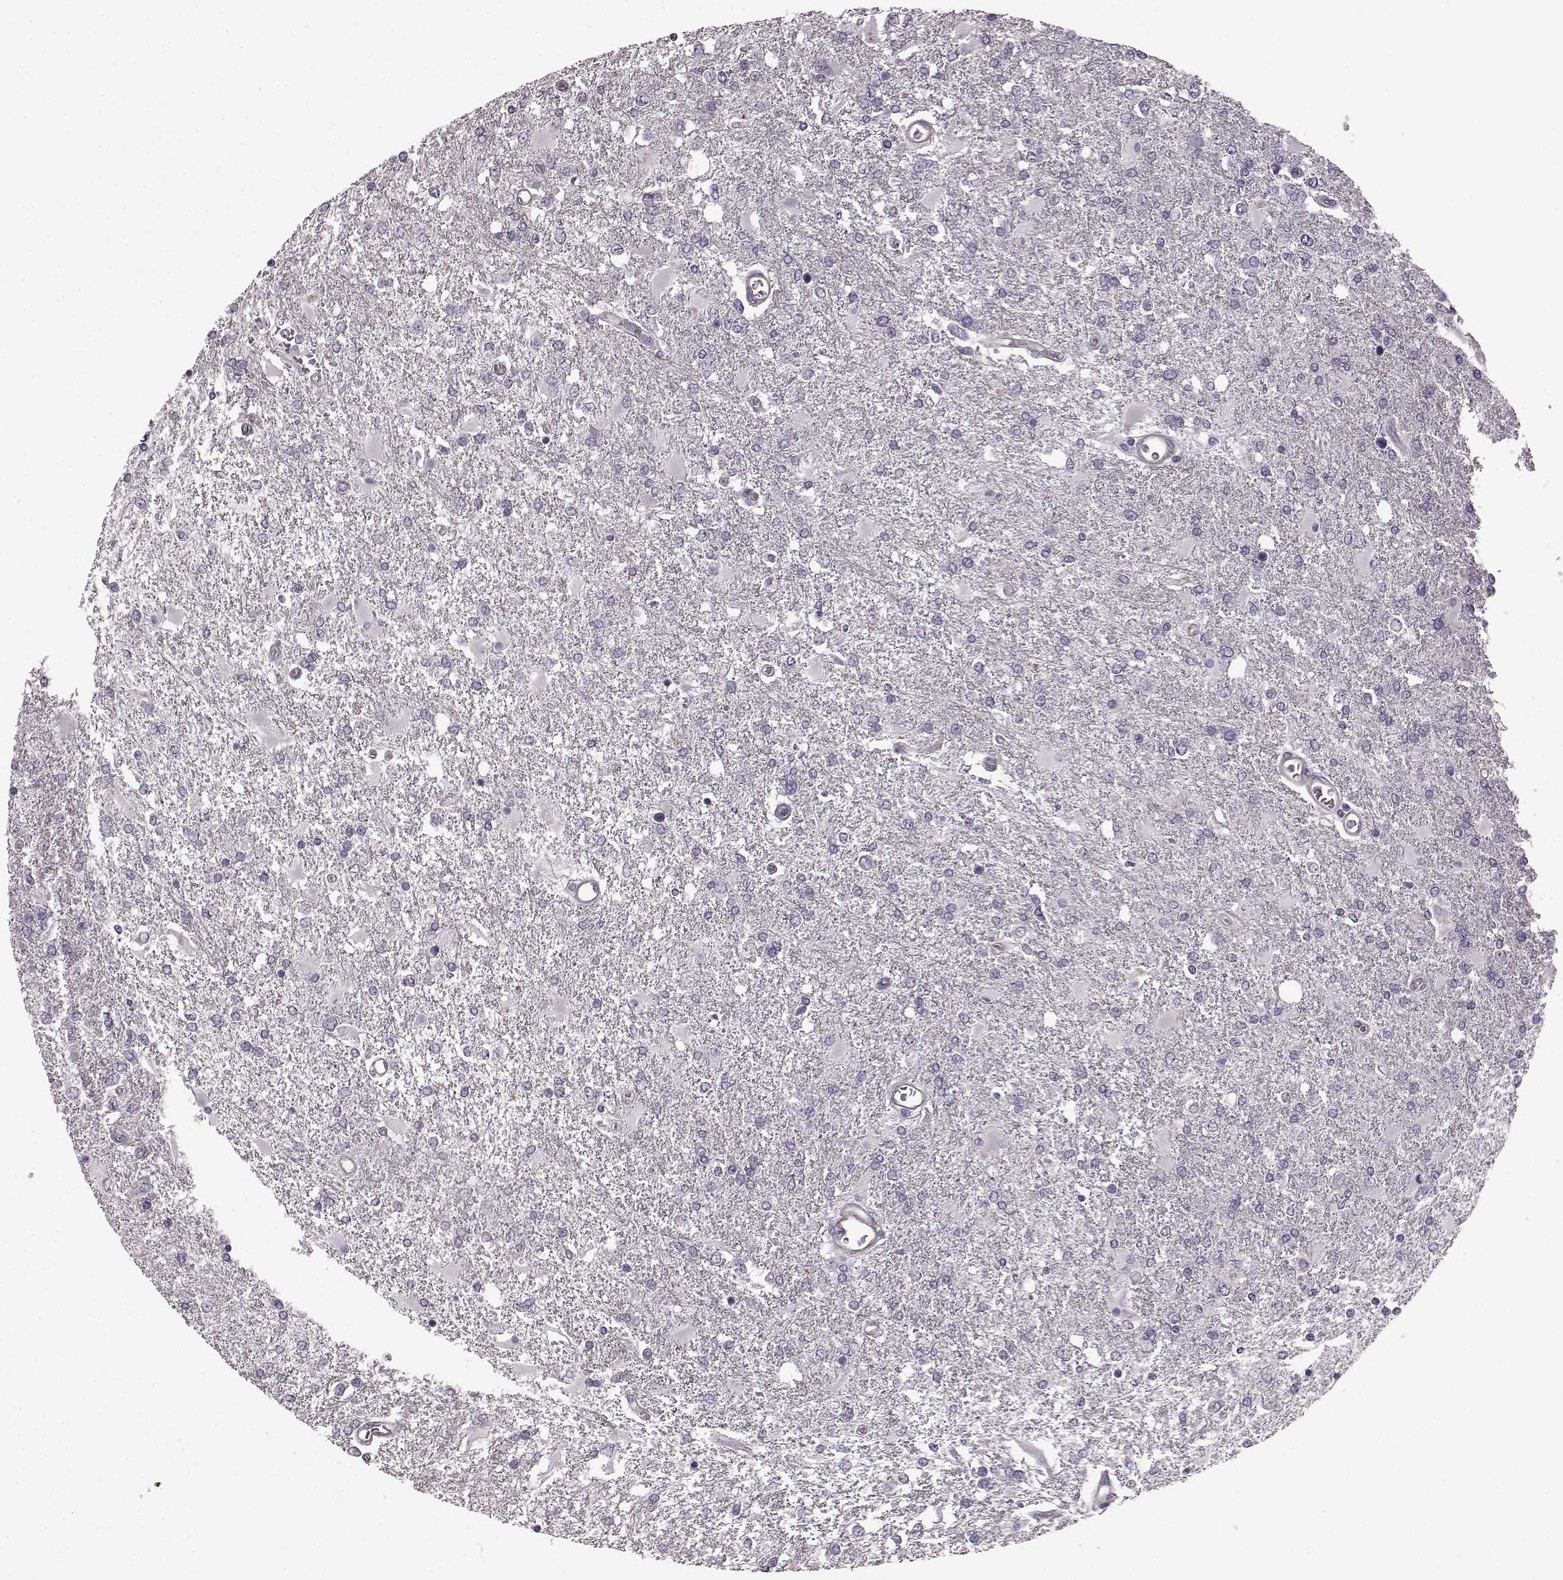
{"staining": {"intensity": "negative", "quantity": "none", "location": "none"}, "tissue": "glioma", "cell_type": "Tumor cells", "image_type": "cancer", "snomed": [{"axis": "morphology", "description": "Glioma, malignant, High grade"}, {"axis": "topography", "description": "Cerebral cortex"}], "caption": "Tumor cells show no significant expression in glioma.", "gene": "GRK1", "patient": {"sex": "male", "age": 79}}